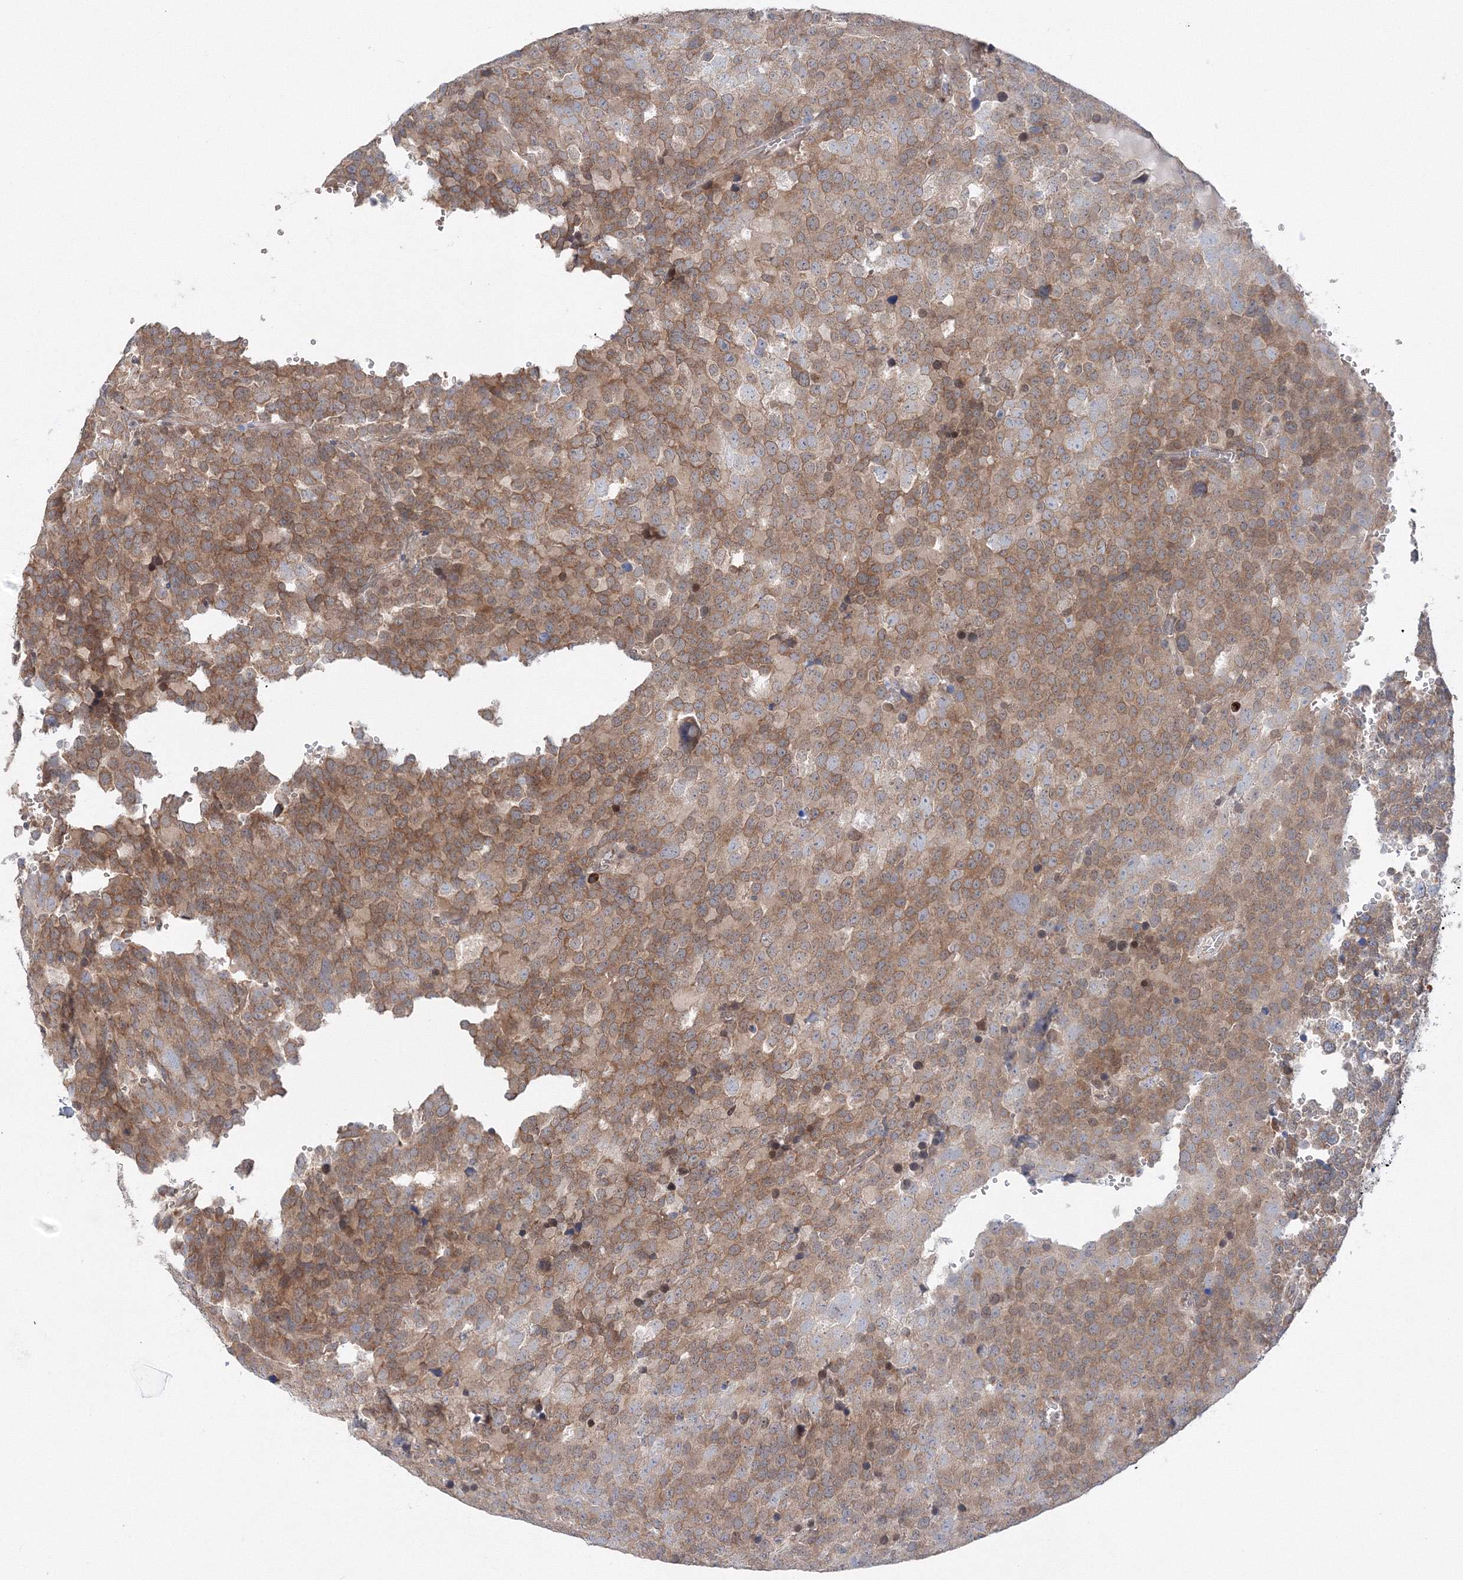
{"staining": {"intensity": "moderate", "quantity": ">75%", "location": "cytoplasmic/membranous"}, "tissue": "testis cancer", "cell_type": "Tumor cells", "image_type": "cancer", "snomed": [{"axis": "morphology", "description": "Seminoma, NOS"}, {"axis": "topography", "description": "Testis"}], "caption": "There is medium levels of moderate cytoplasmic/membranous expression in tumor cells of testis seminoma, as demonstrated by immunohistochemical staining (brown color).", "gene": "DIS3L2", "patient": {"sex": "male", "age": 71}}